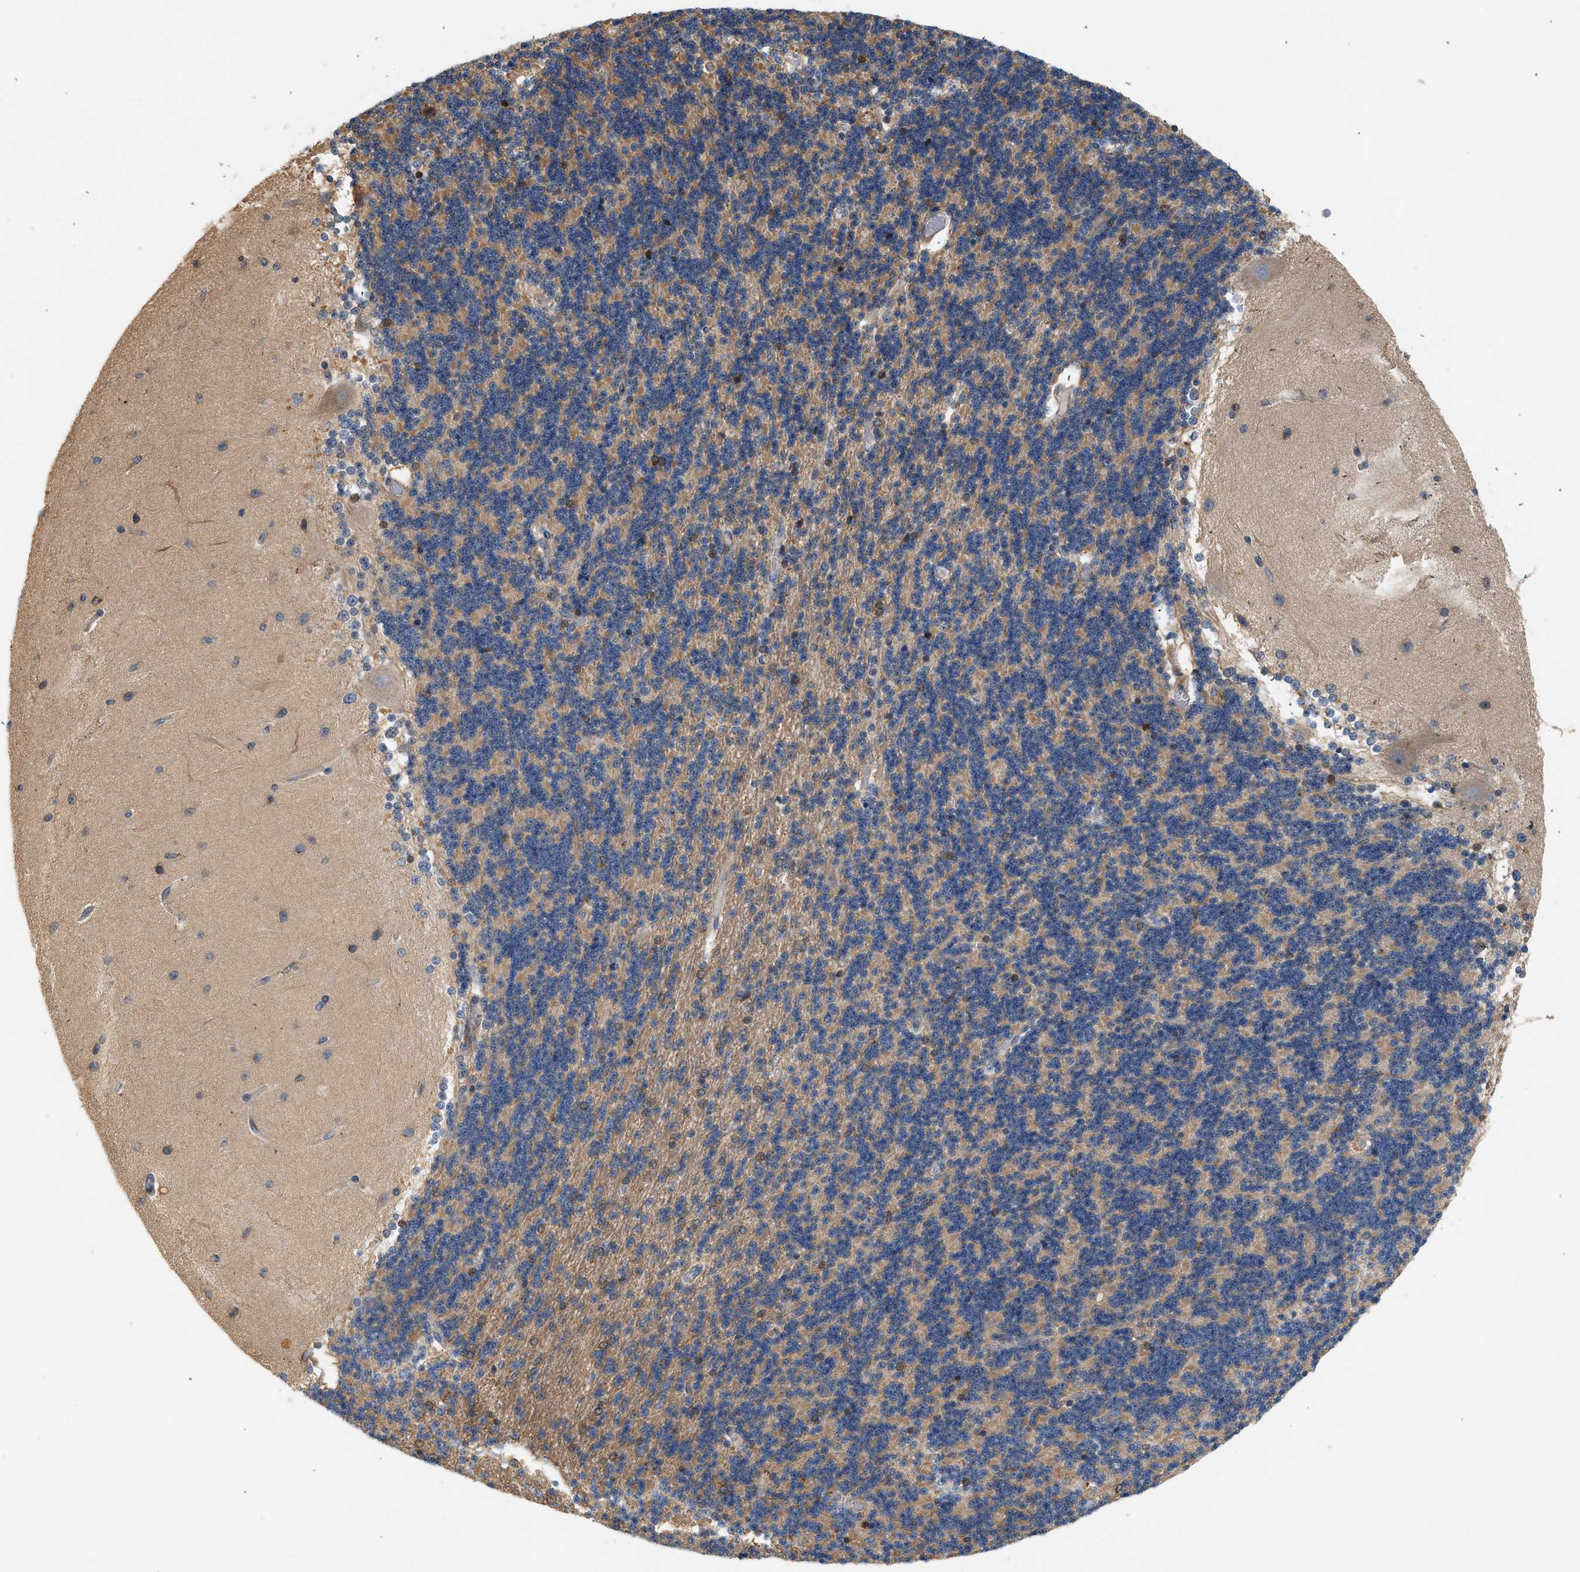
{"staining": {"intensity": "moderate", "quantity": "25%-75%", "location": "cytoplasmic/membranous"}, "tissue": "cerebellum", "cell_type": "Cells in granular layer", "image_type": "normal", "snomed": [{"axis": "morphology", "description": "Normal tissue, NOS"}, {"axis": "topography", "description": "Cerebellum"}], "caption": "Moderate cytoplasmic/membranous positivity is identified in approximately 25%-75% of cells in granular layer in normal cerebellum. (DAB (3,3'-diaminobenzidine) = brown stain, brightfield microscopy at high magnification).", "gene": "CTXN1", "patient": {"sex": "female", "age": 54}}